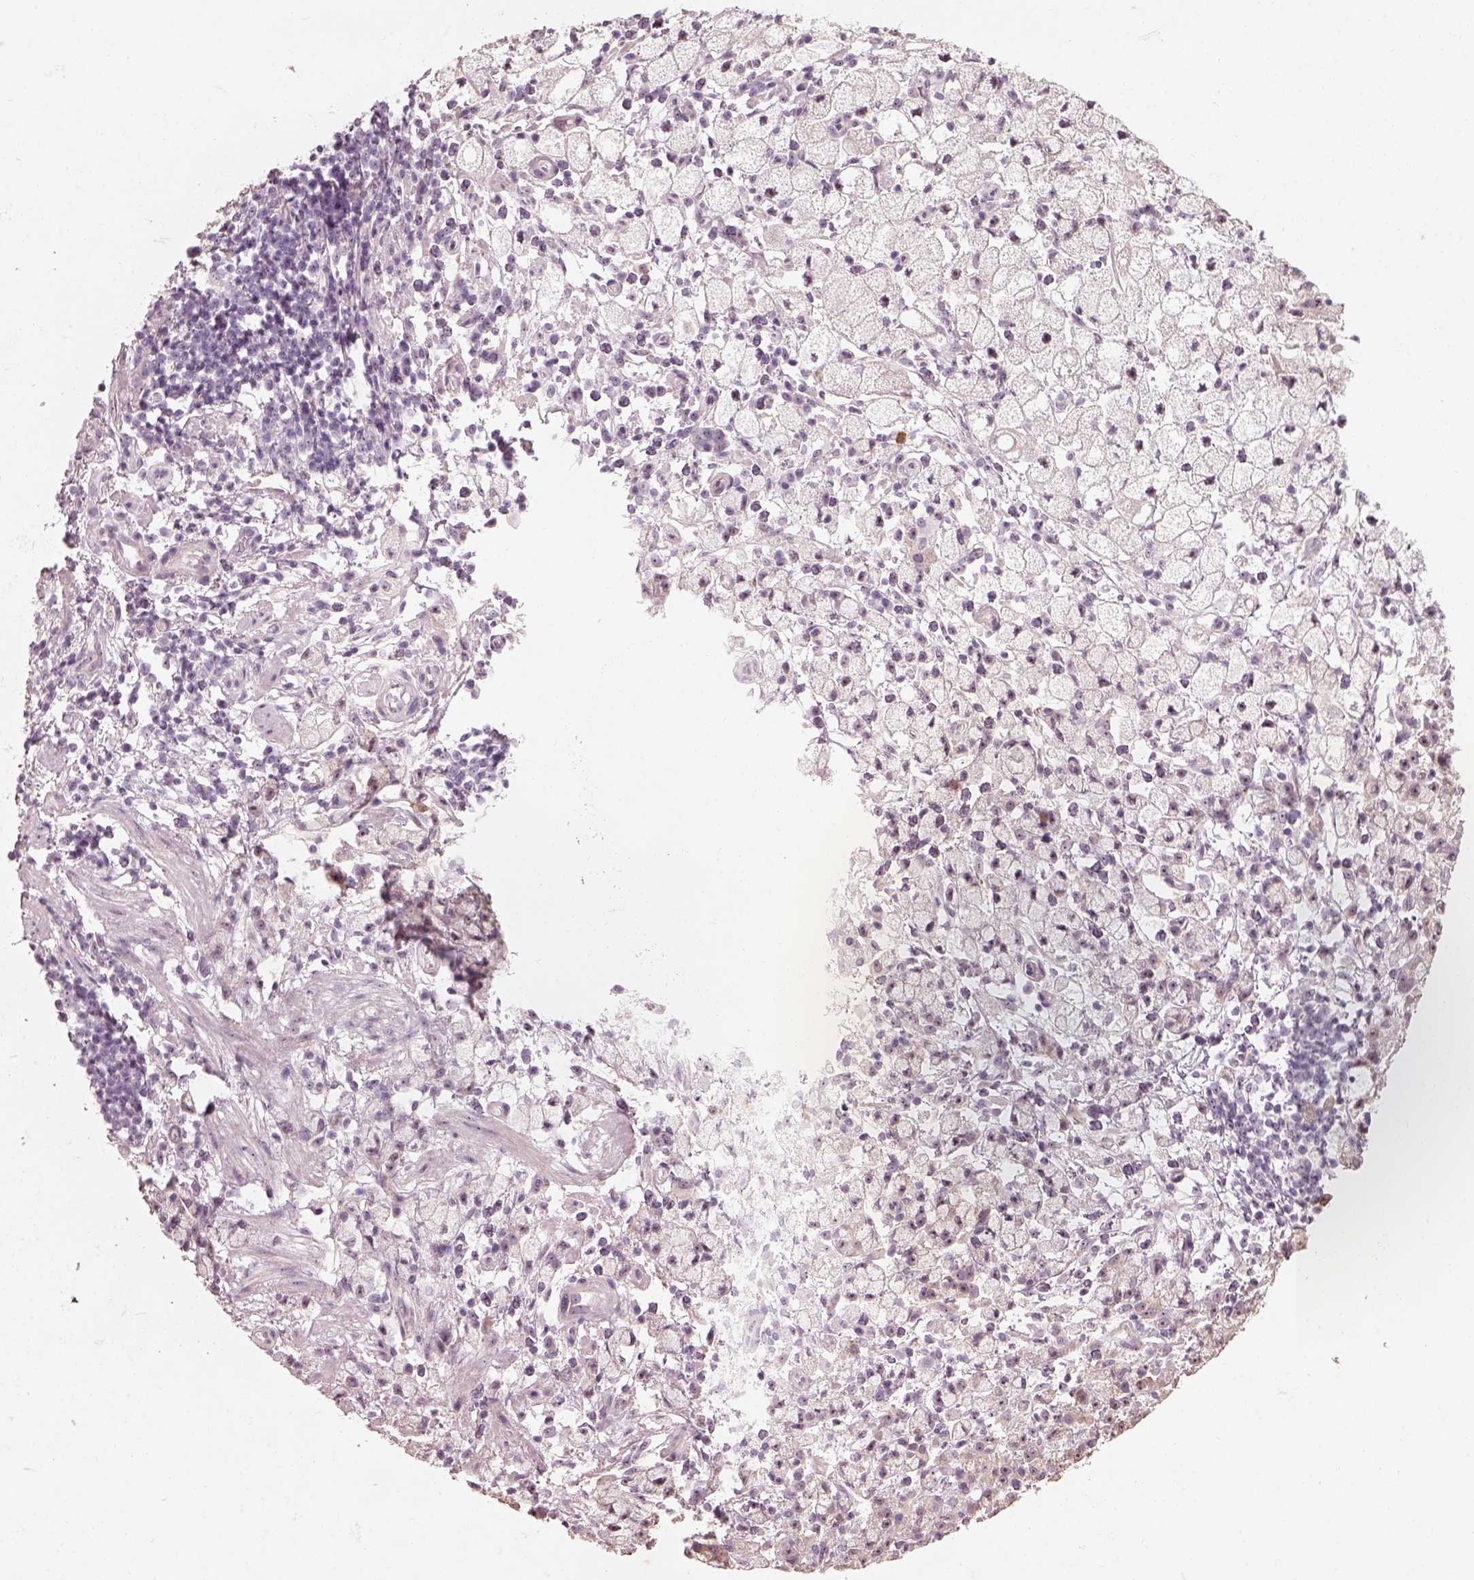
{"staining": {"intensity": "negative", "quantity": "none", "location": "none"}, "tissue": "stomach cancer", "cell_type": "Tumor cells", "image_type": "cancer", "snomed": [{"axis": "morphology", "description": "Adenocarcinoma, NOS"}, {"axis": "topography", "description": "Stomach"}], "caption": "A histopathology image of stomach adenocarcinoma stained for a protein demonstrates no brown staining in tumor cells.", "gene": "CDS1", "patient": {"sex": "male", "age": 58}}